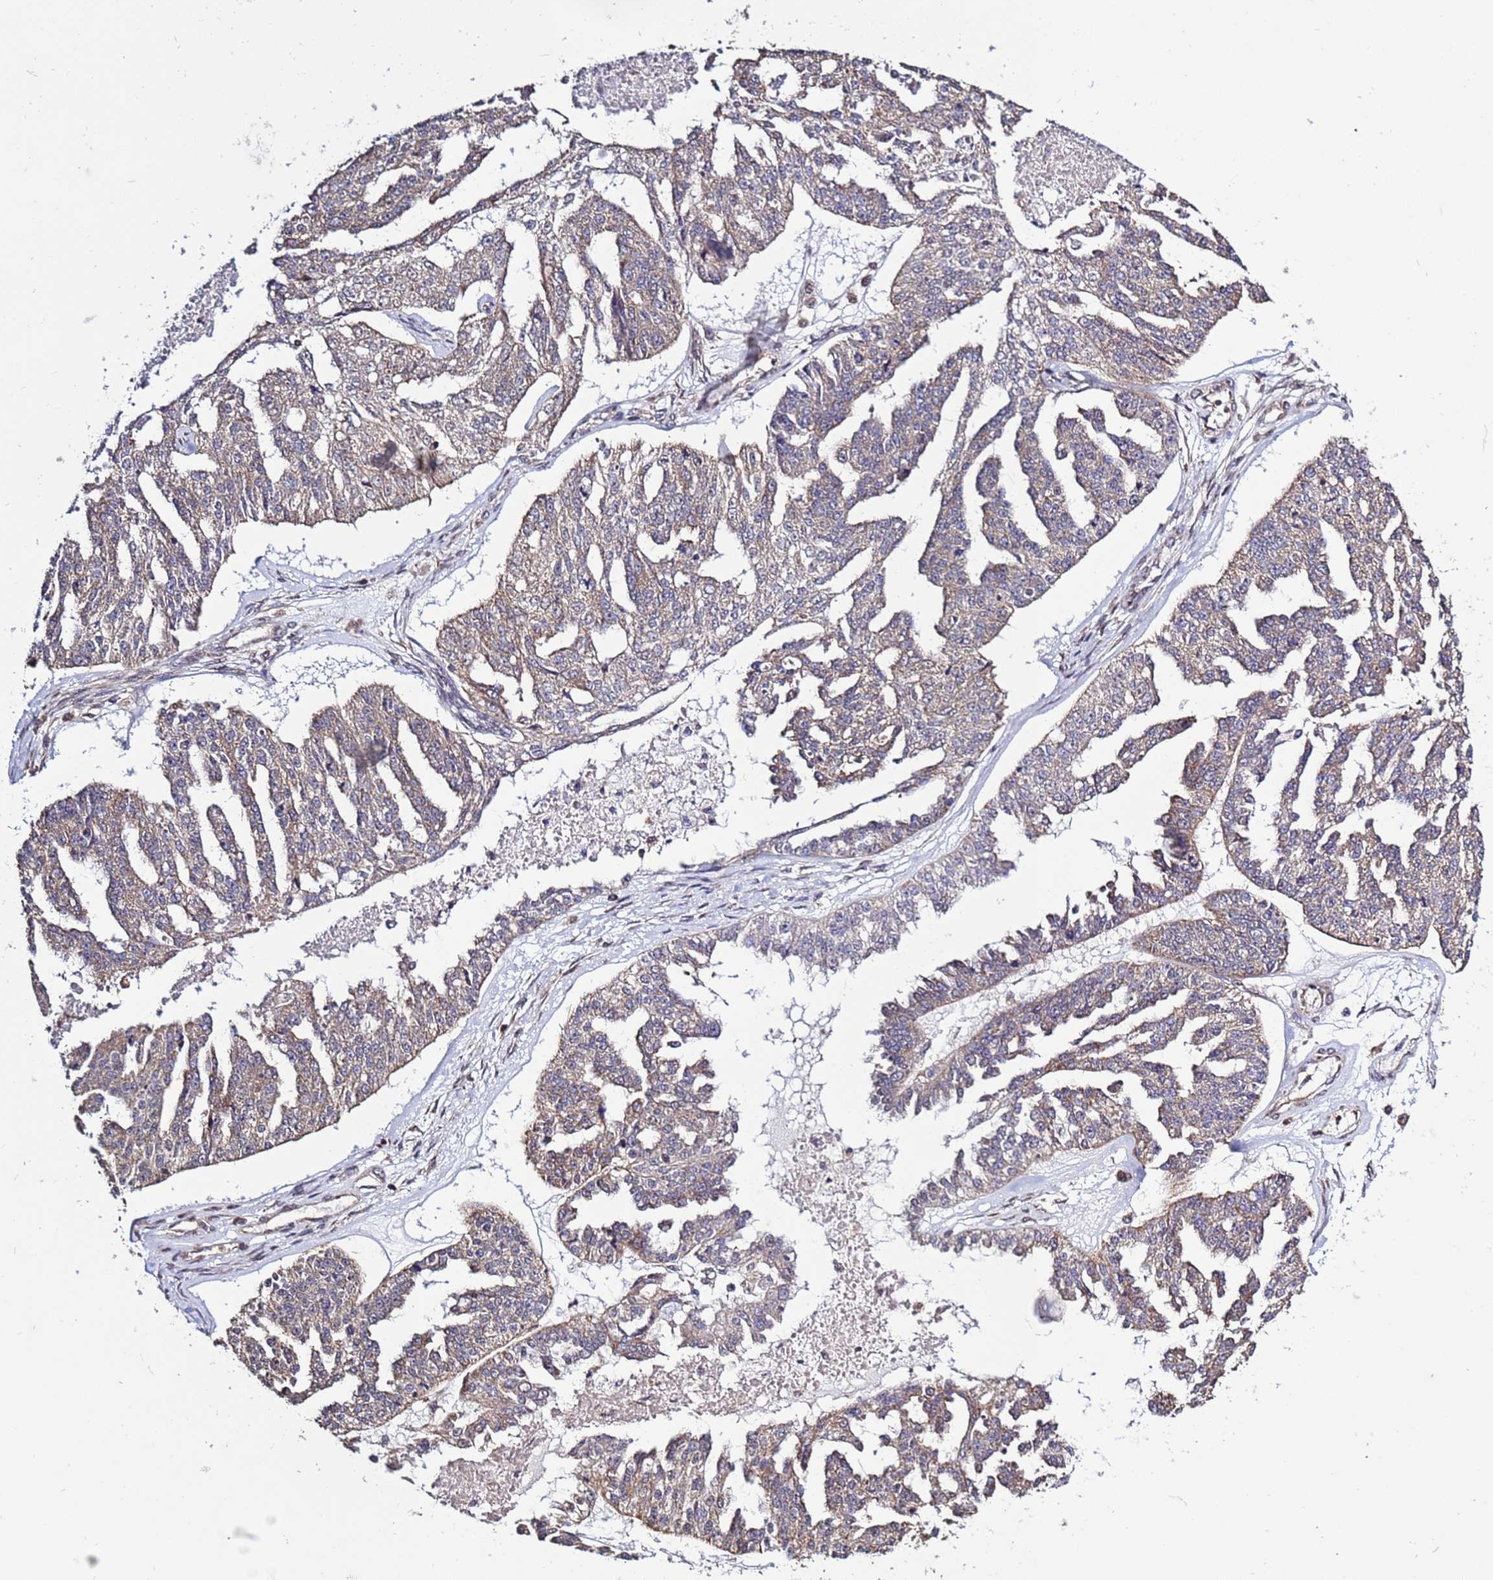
{"staining": {"intensity": "weak", "quantity": "25%-75%", "location": "cytoplasmic/membranous"}, "tissue": "ovarian cancer", "cell_type": "Tumor cells", "image_type": "cancer", "snomed": [{"axis": "morphology", "description": "Cystadenocarcinoma, serous, NOS"}, {"axis": "topography", "description": "Ovary"}], "caption": "This is an image of IHC staining of ovarian cancer (serous cystadenocarcinoma), which shows weak staining in the cytoplasmic/membranous of tumor cells.", "gene": "P2RX7", "patient": {"sex": "female", "age": 58}}